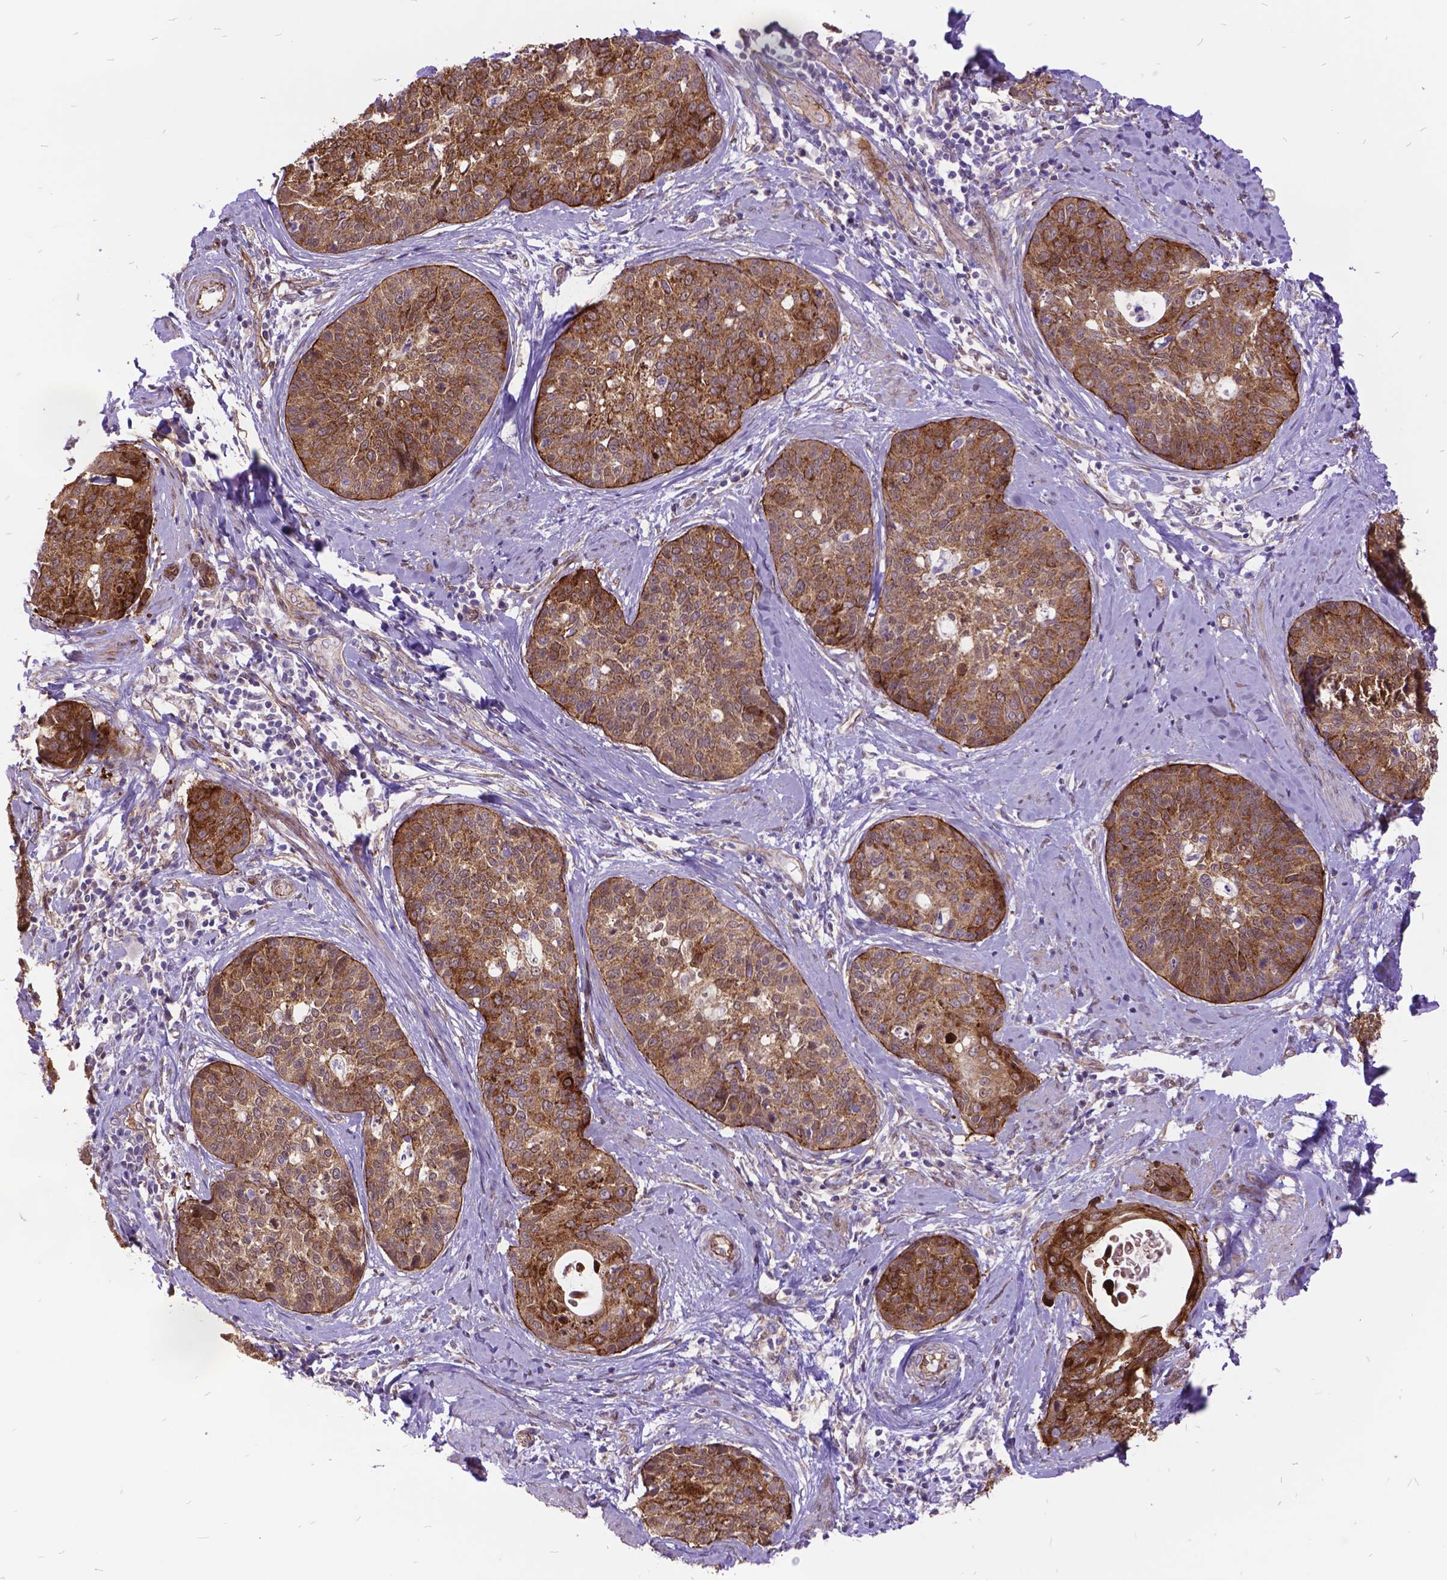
{"staining": {"intensity": "moderate", "quantity": ">75%", "location": "cytoplasmic/membranous"}, "tissue": "cervical cancer", "cell_type": "Tumor cells", "image_type": "cancer", "snomed": [{"axis": "morphology", "description": "Squamous cell carcinoma, NOS"}, {"axis": "topography", "description": "Cervix"}], "caption": "The micrograph exhibits staining of squamous cell carcinoma (cervical), revealing moderate cytoplasmic/membranous protein expression (brown color) within tumor cells.", "gene": "GRB7", "patient": {"sex": "female", "age": 69}}